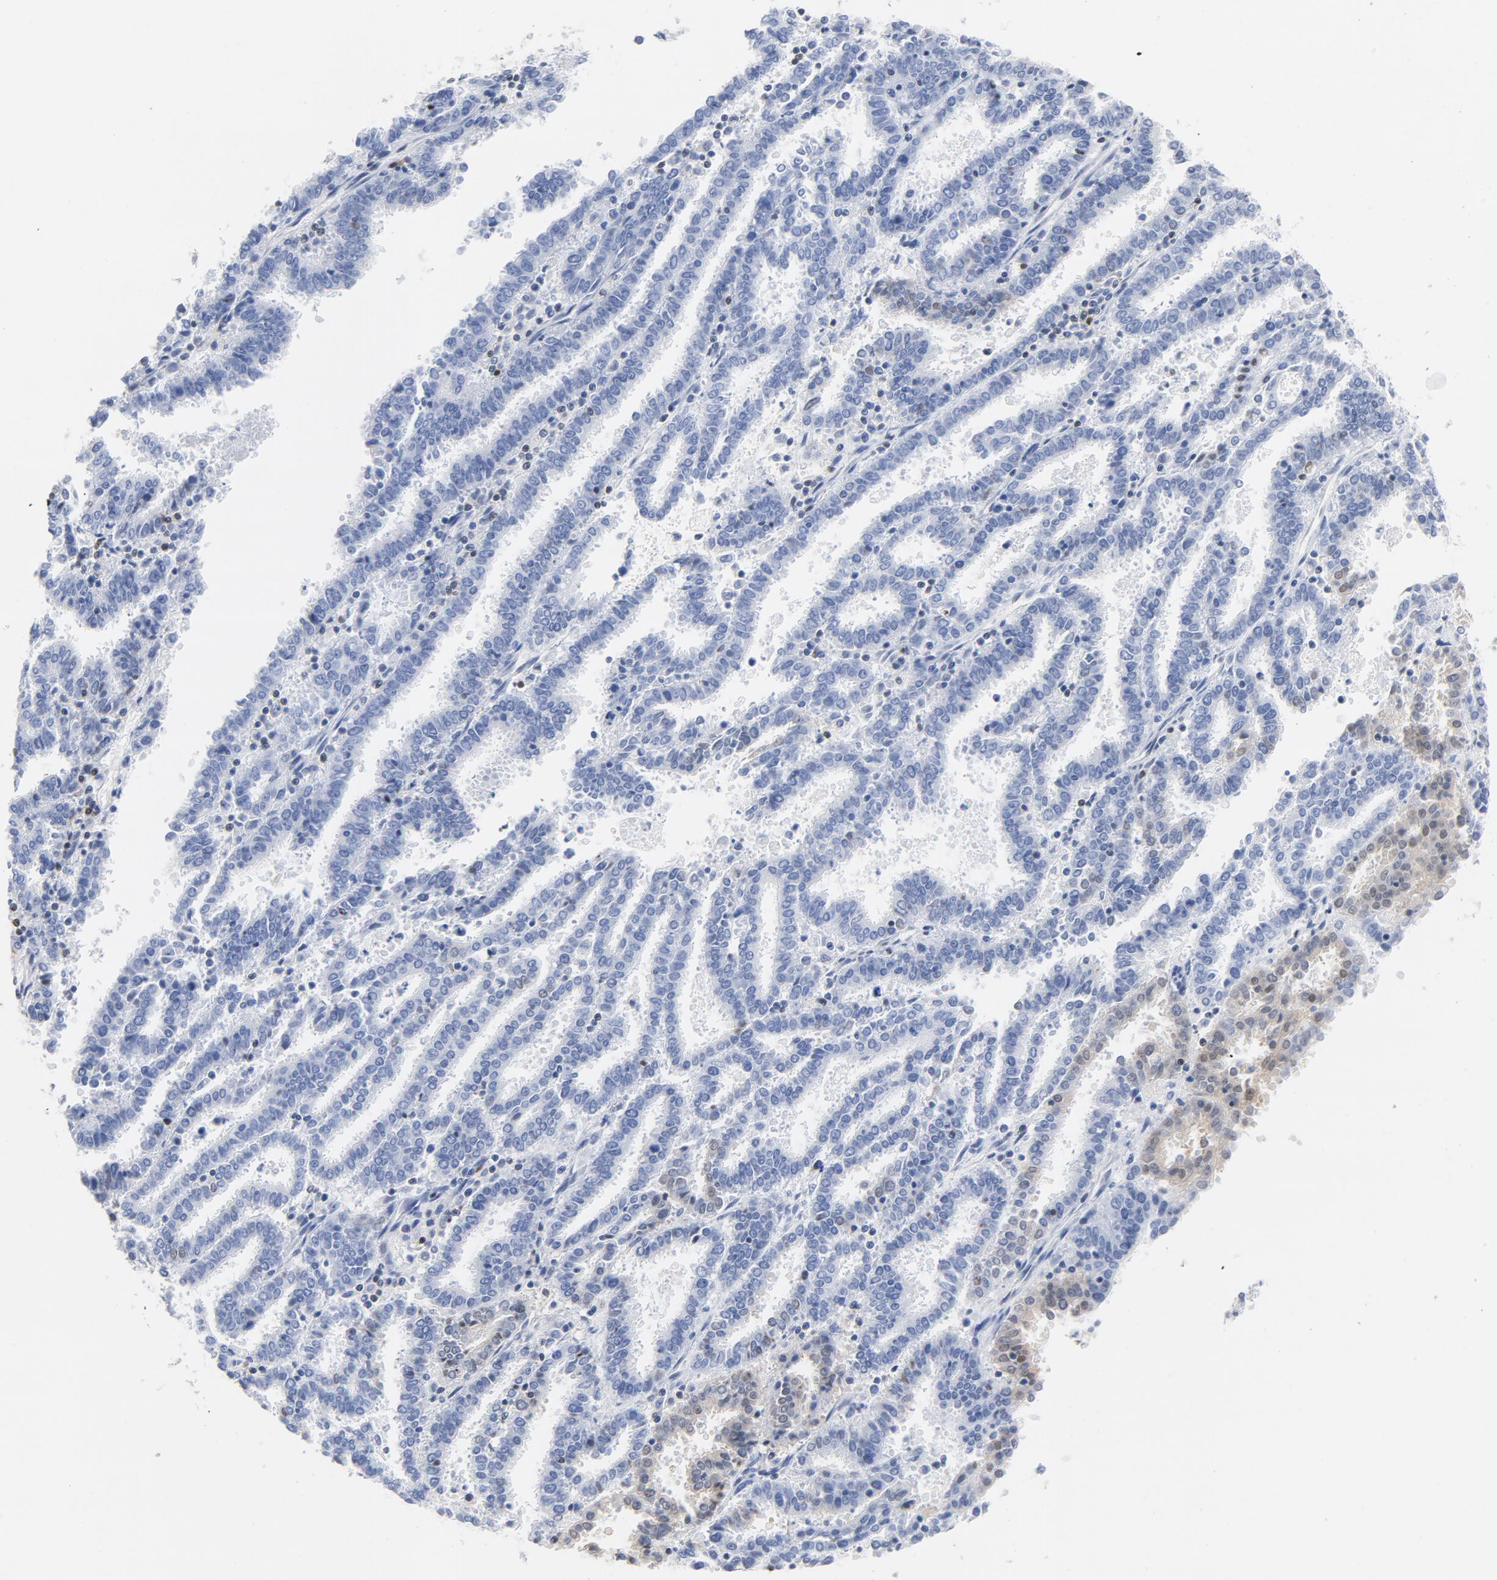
{"staining": {"intensity": "weak", "quantity": "<25%", "location": "cytoplasmic/membranous,nuclear"}, "tissue": "endometrial cancer", "cell_type": "Tumor cells", "image_type": "cancer", "snomed": [{"axis": "morphology", "description": "Adenocarcinoma, NOS"}, {"axis": "topography", "description": "Uterus"}], "caption": "Immunohistochemical staining of endometrial adenocarcinoma shows no significant positivity in tumor cells. (Stains: DAB immunohistochemistry with hematoxylin counter stain, Microscopy: brightfield microscopy at high magnification).", "gene": "CDKN1B", "patient": {"sex": "female", "age": 83}}